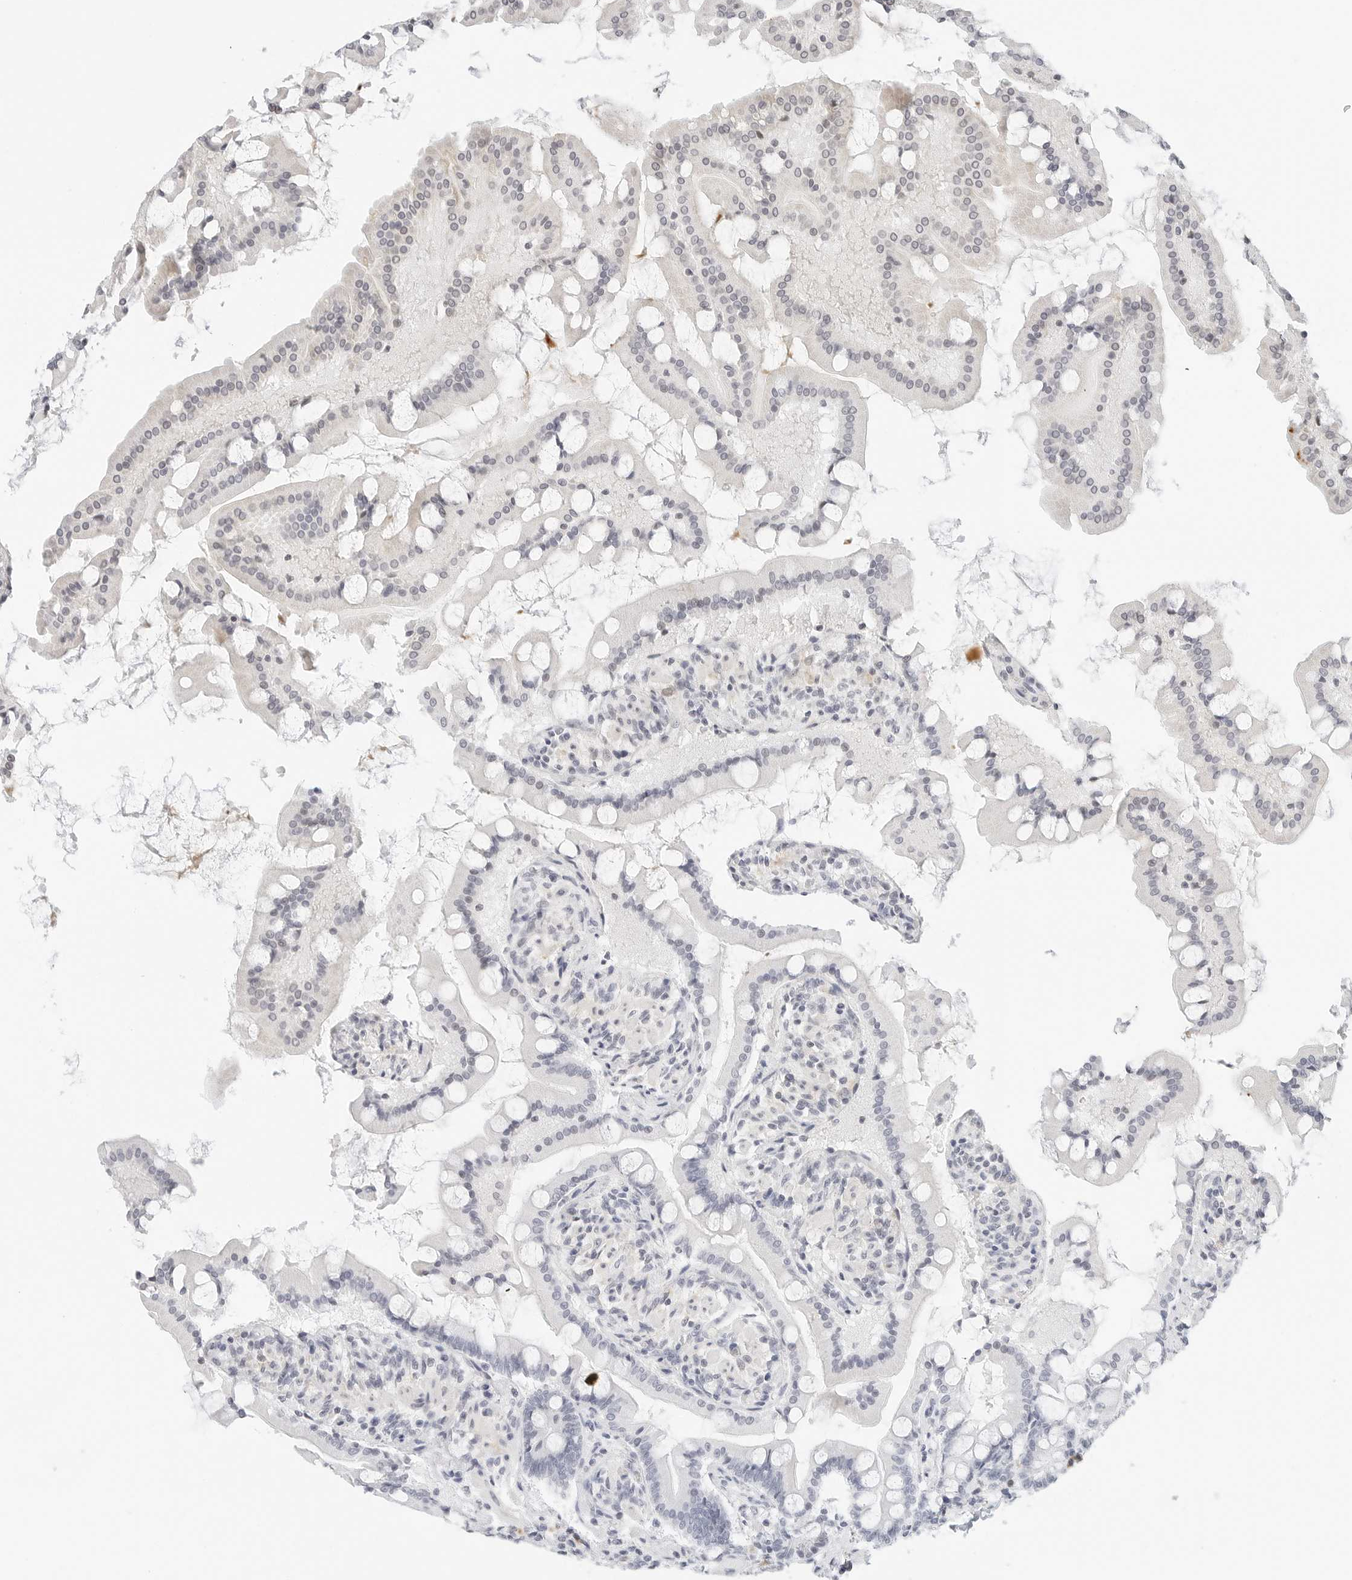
{"staining": {"intensity": "negative", "quantity": "none", "location": "none"}, "tissue": "small intestine", "cell_type": "Glandular cells", "image_type": "normal", "snomed": [{"axis": "morphology", "description": "Normal tissue, NOS"}, {"axis": "topography", "description": "Small intestine"}], "caption": "Small intestine stained for a protein using immunohistochemistry (IHC) displays no staining glandular cells.", "gene": "PARP10", "patient": {"sex": "male", "age": 41}}